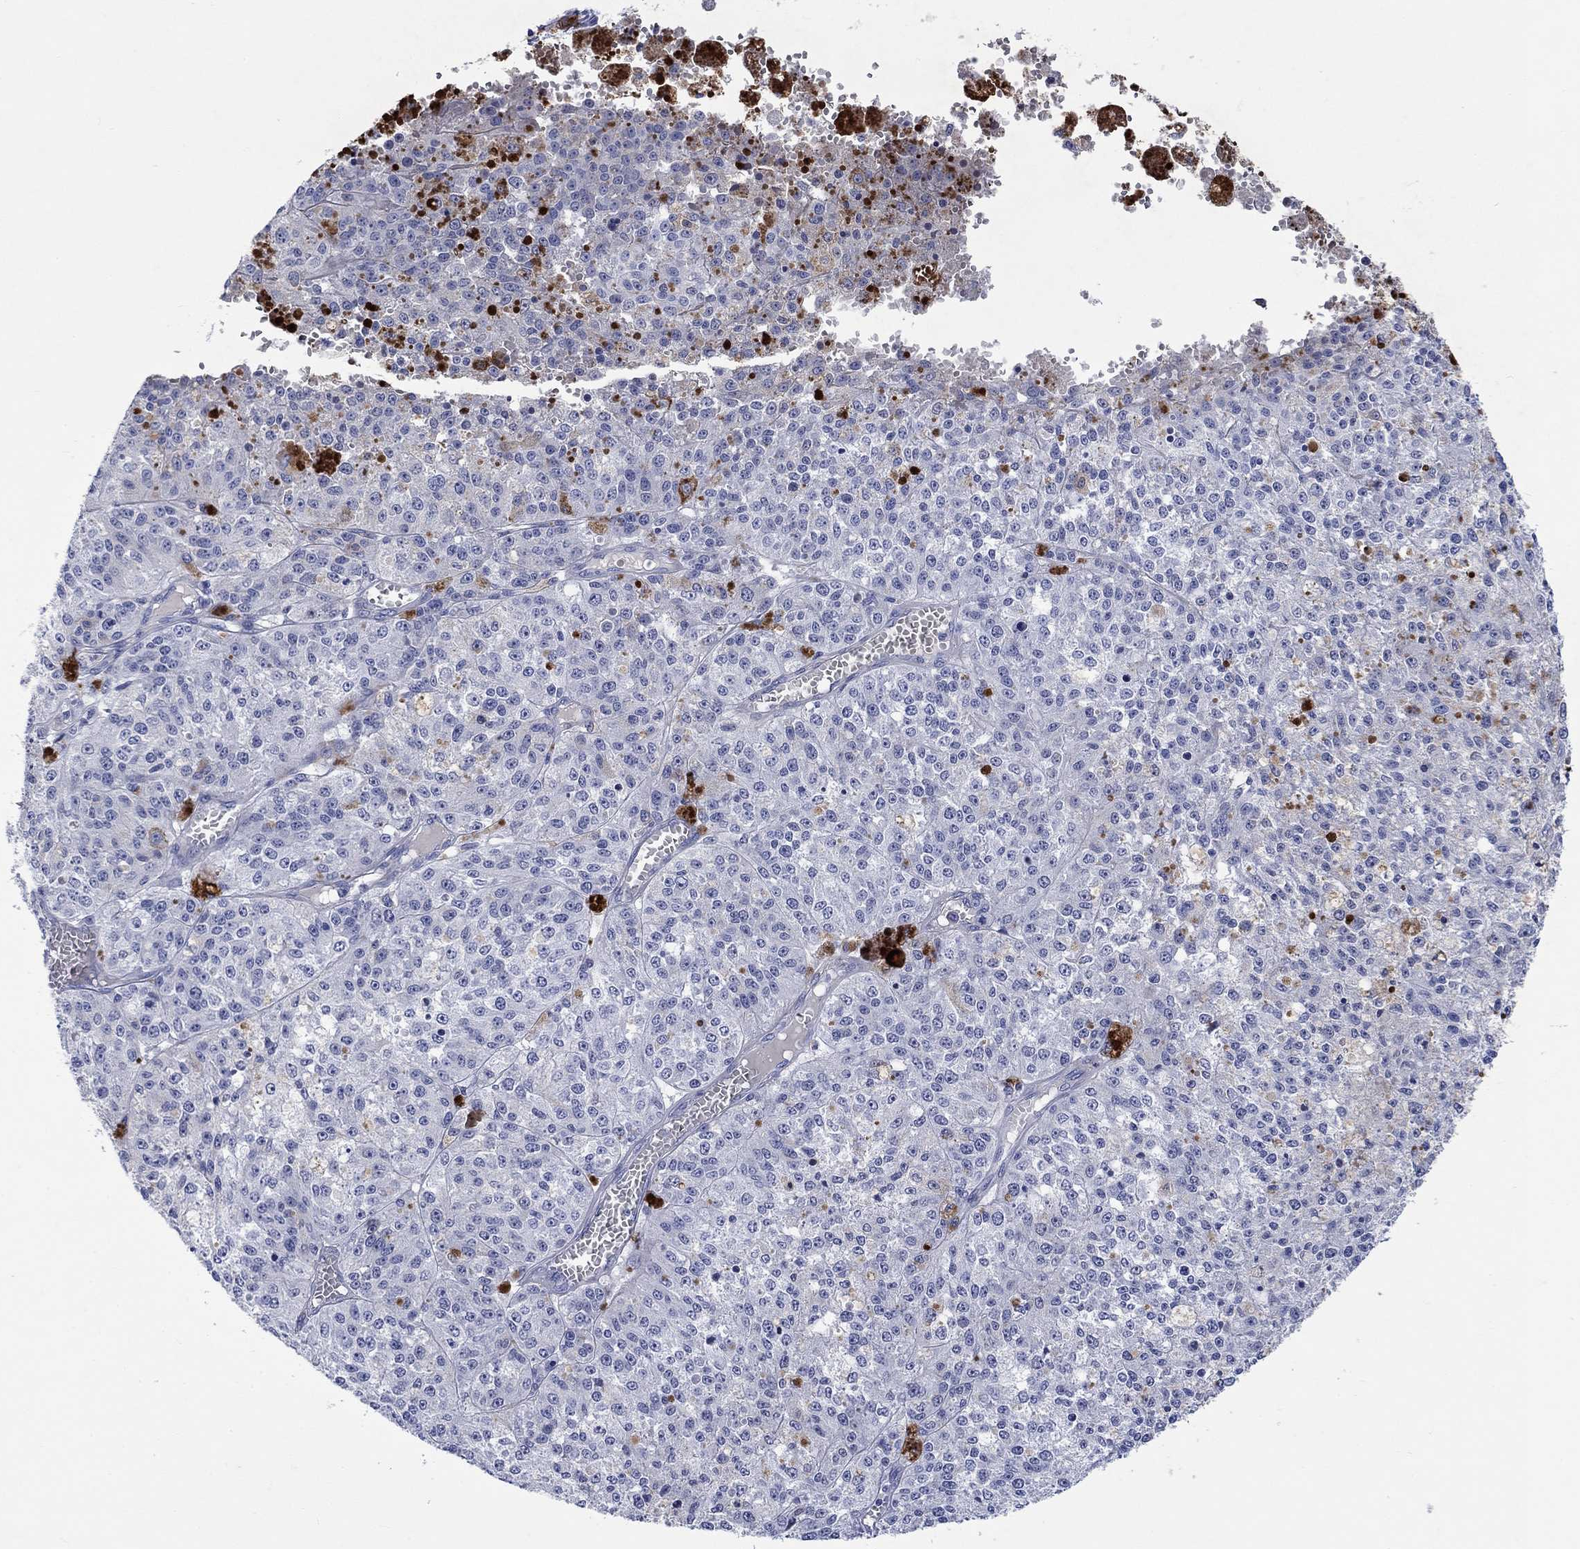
{"staining": {"intensity": "negative", "quantity": "none", "location": "none"}, "tissue": "melanoma", "cell_type": "Tumor cells", "image_type": "cancer", "snomed": [{"axis": "morphology", "description": "Malignant melanoma, Metastatic site"}, {"axis": "topography", "description": "Lymph node"}], "caption": "Immunohistochemistry (IHC) photomicrograph of neoplastic tissue: malignant melanoma (metastatic site) stained with DAB (3,3'-diaminobenzidine) displays no significant protein staining in tumor cells.", "gene": "CACNG3", "patient": {"sex": "female", "age": 64}}